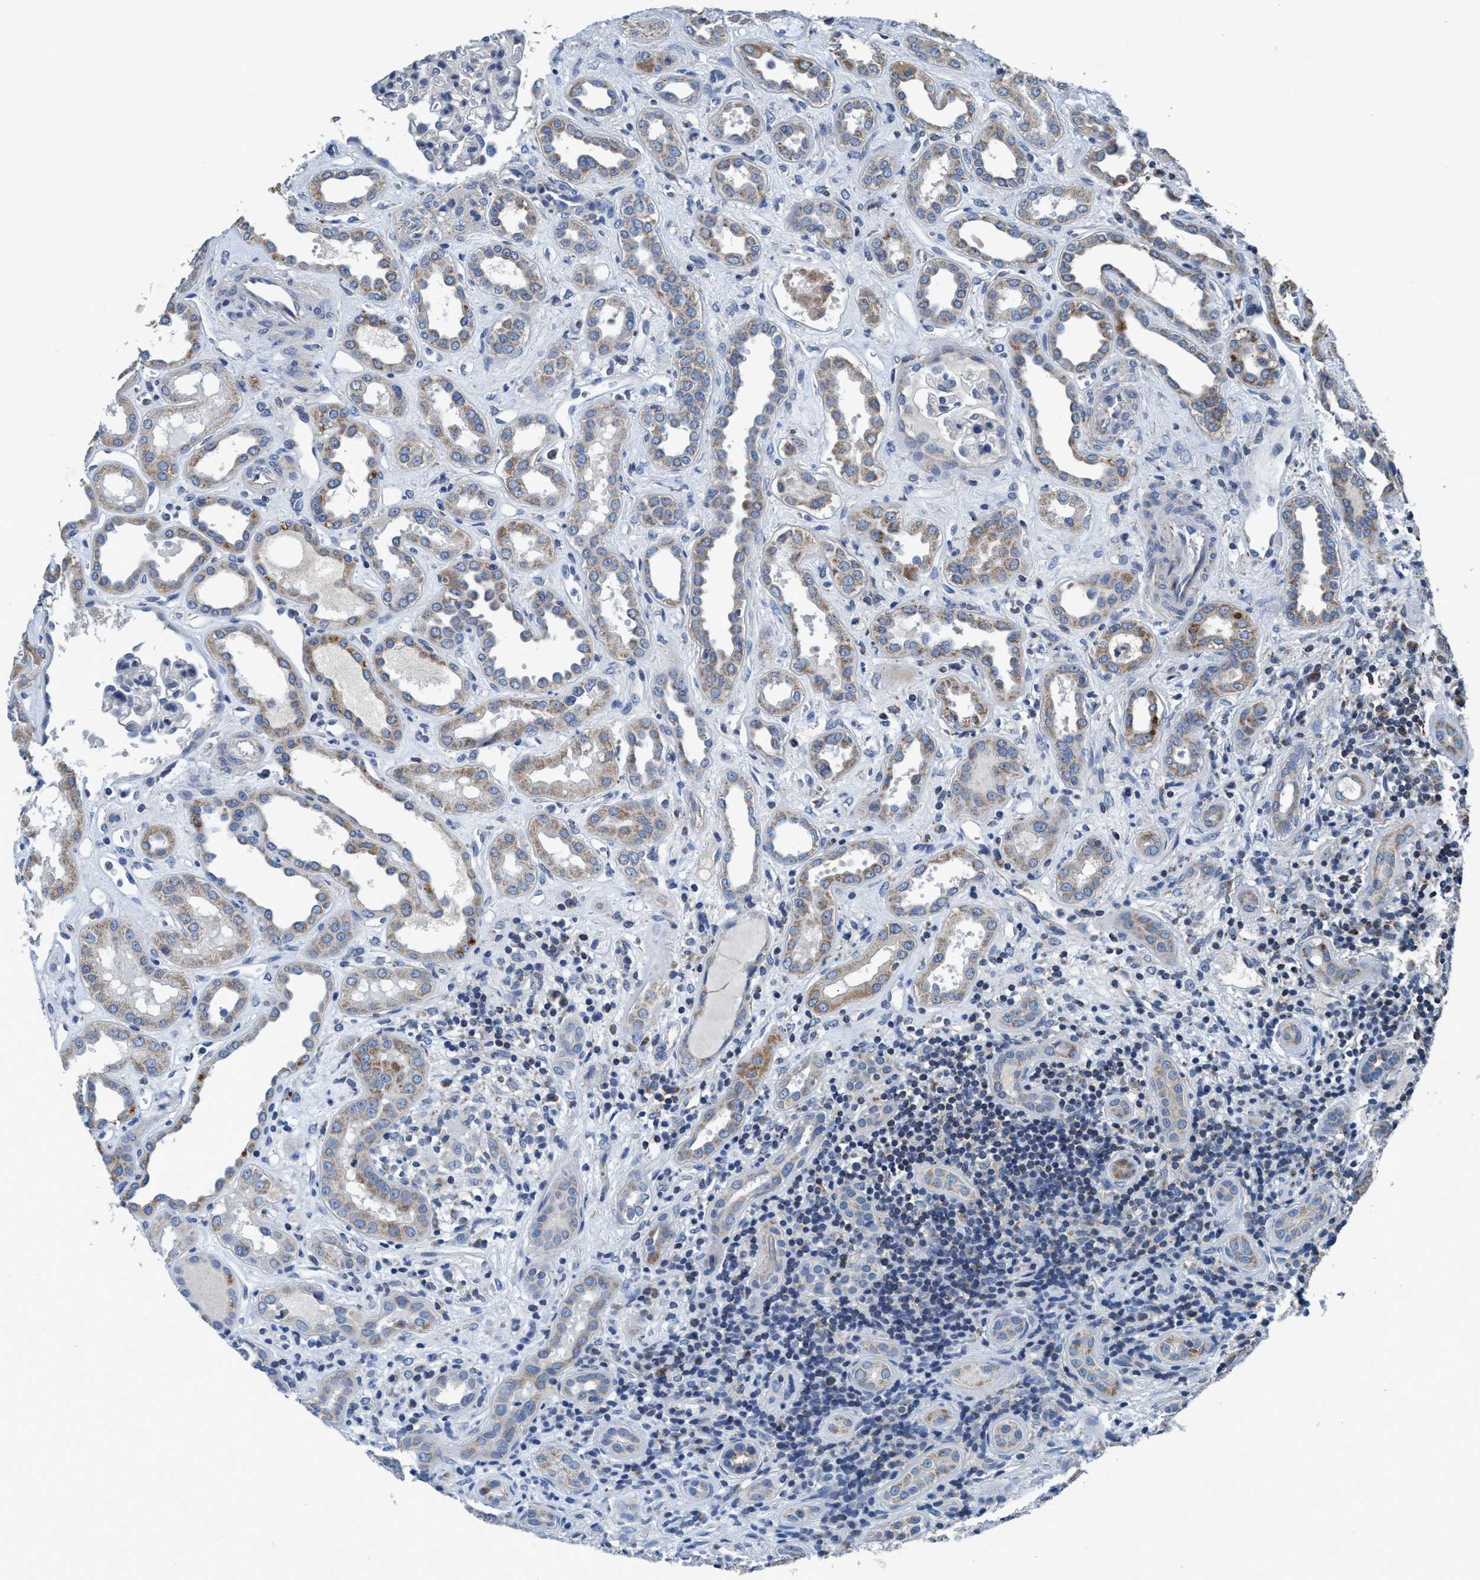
{"staining": {"intensity": "negative", "quantity": "none", "location": "none"}, "tissue": "kidney", "cell_type": "Cells in glomeruli", "image_type": "normal", "snomed": [{"axis": "morphology", "description": "Normal tissue, NOS"}, {"axis": "topography", "description": "Kidney"}], "caption": "Immunohistochemistry (IHC) image of unremarkable kidney: human kidney stained with DAB (3,3'-diaminobenzidine) reveals no significant protein staining in cells in glomeruli.", "gene": "ANKFN1", "patient": {"sex": "male", "age": 59}}